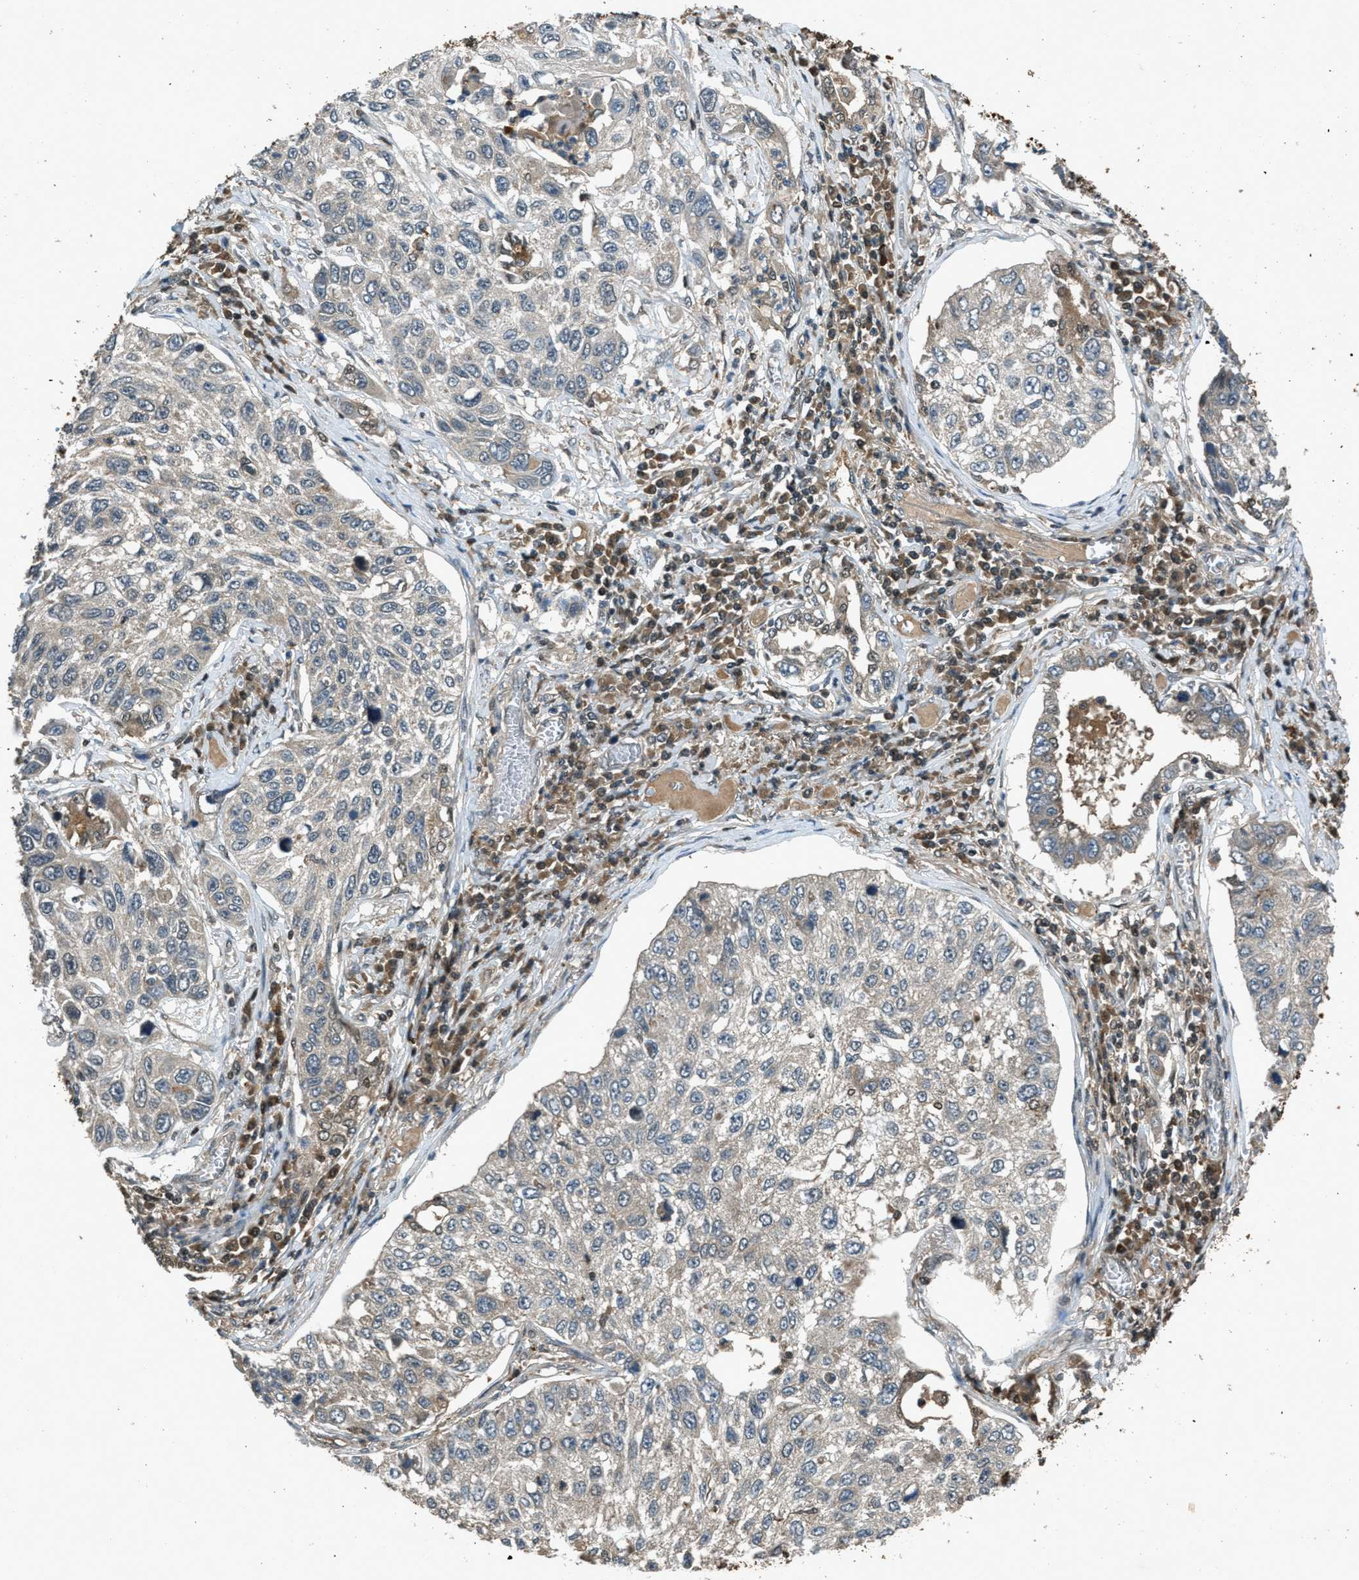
{"staining": {"intensity": "weak", "quantity": "<25%", "location": "cytoplasmic/membranous"}, "tissue": "lung cancer", "cell_type": "Tumor cells", "image_type": "cancer", "snomed": [{"axis": "morphology", "description": "Squamous cell carcinoma, NOS"}, {"axis": "topography", "description": "Lung"}], "caption": "Immunohistochemistry micrograph of human squamous cell carcinoma (lung) stained for a protein (brown), which demonstrates no positivity in tumor cells.", "gene": "DUSP6", "patient": {"sex": "male", "age": 71}}